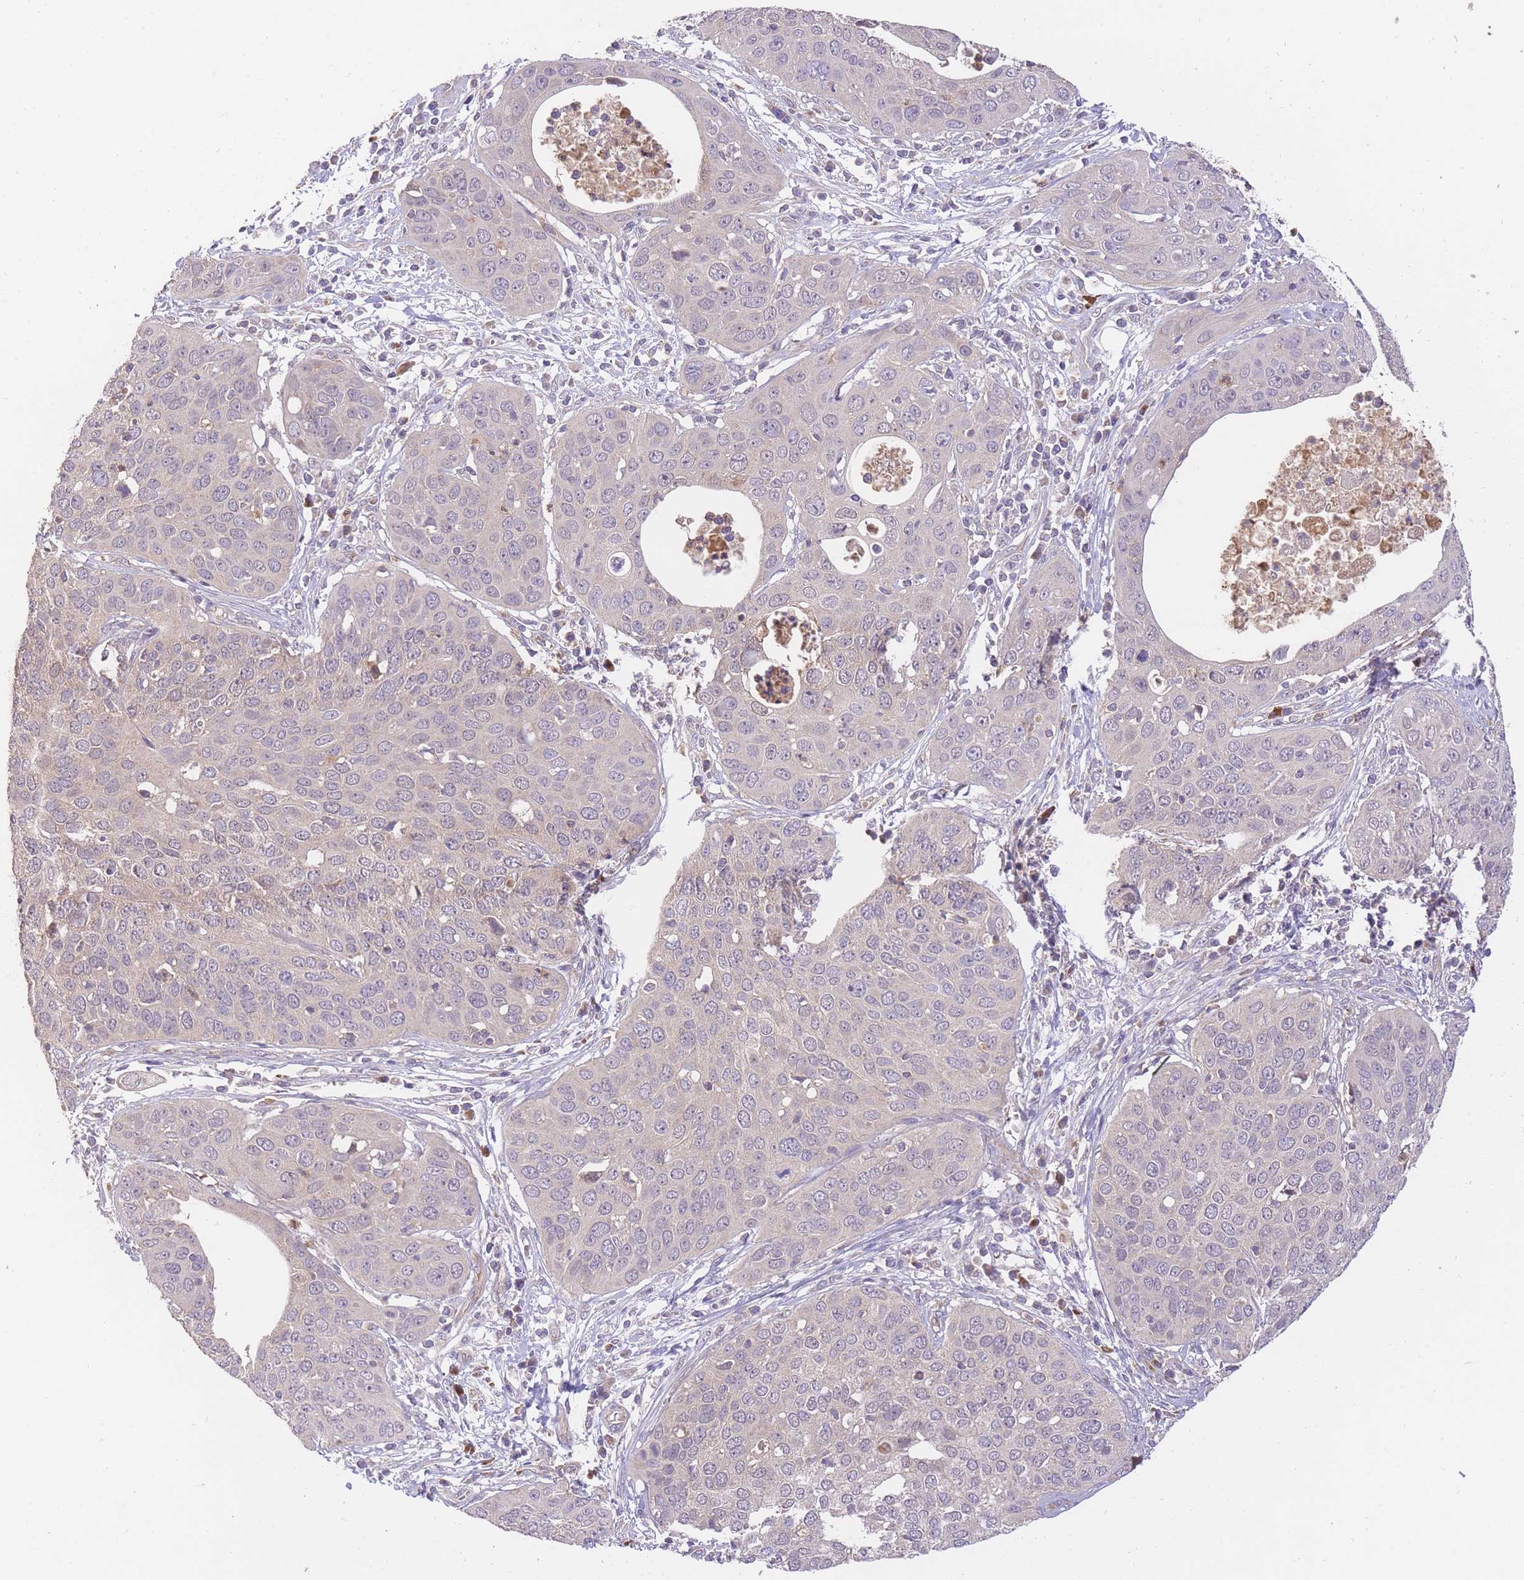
{"staining": {"intensity": "weak", "quantity": ">75%", "location": "cytoplasmic/membranous"}, "tissue": "cervical cancer", "cell_type": "Tumor cells", "image_type": "cancer", "snomed": [{"axis": "morphology", "description": "Squamous cell carcinoma, NOS"}, {"axis": "topography", "description": "Cervix"}], "caption": "Protein staining by immunohistochemistry (IHC) exhibits weak cytoplasmic/membranous staining in about >75% of tumor cells in squamous cell carcinoma (cervical).", "gene": "PREP", "patient": {"sex": "female", "age": 36}}